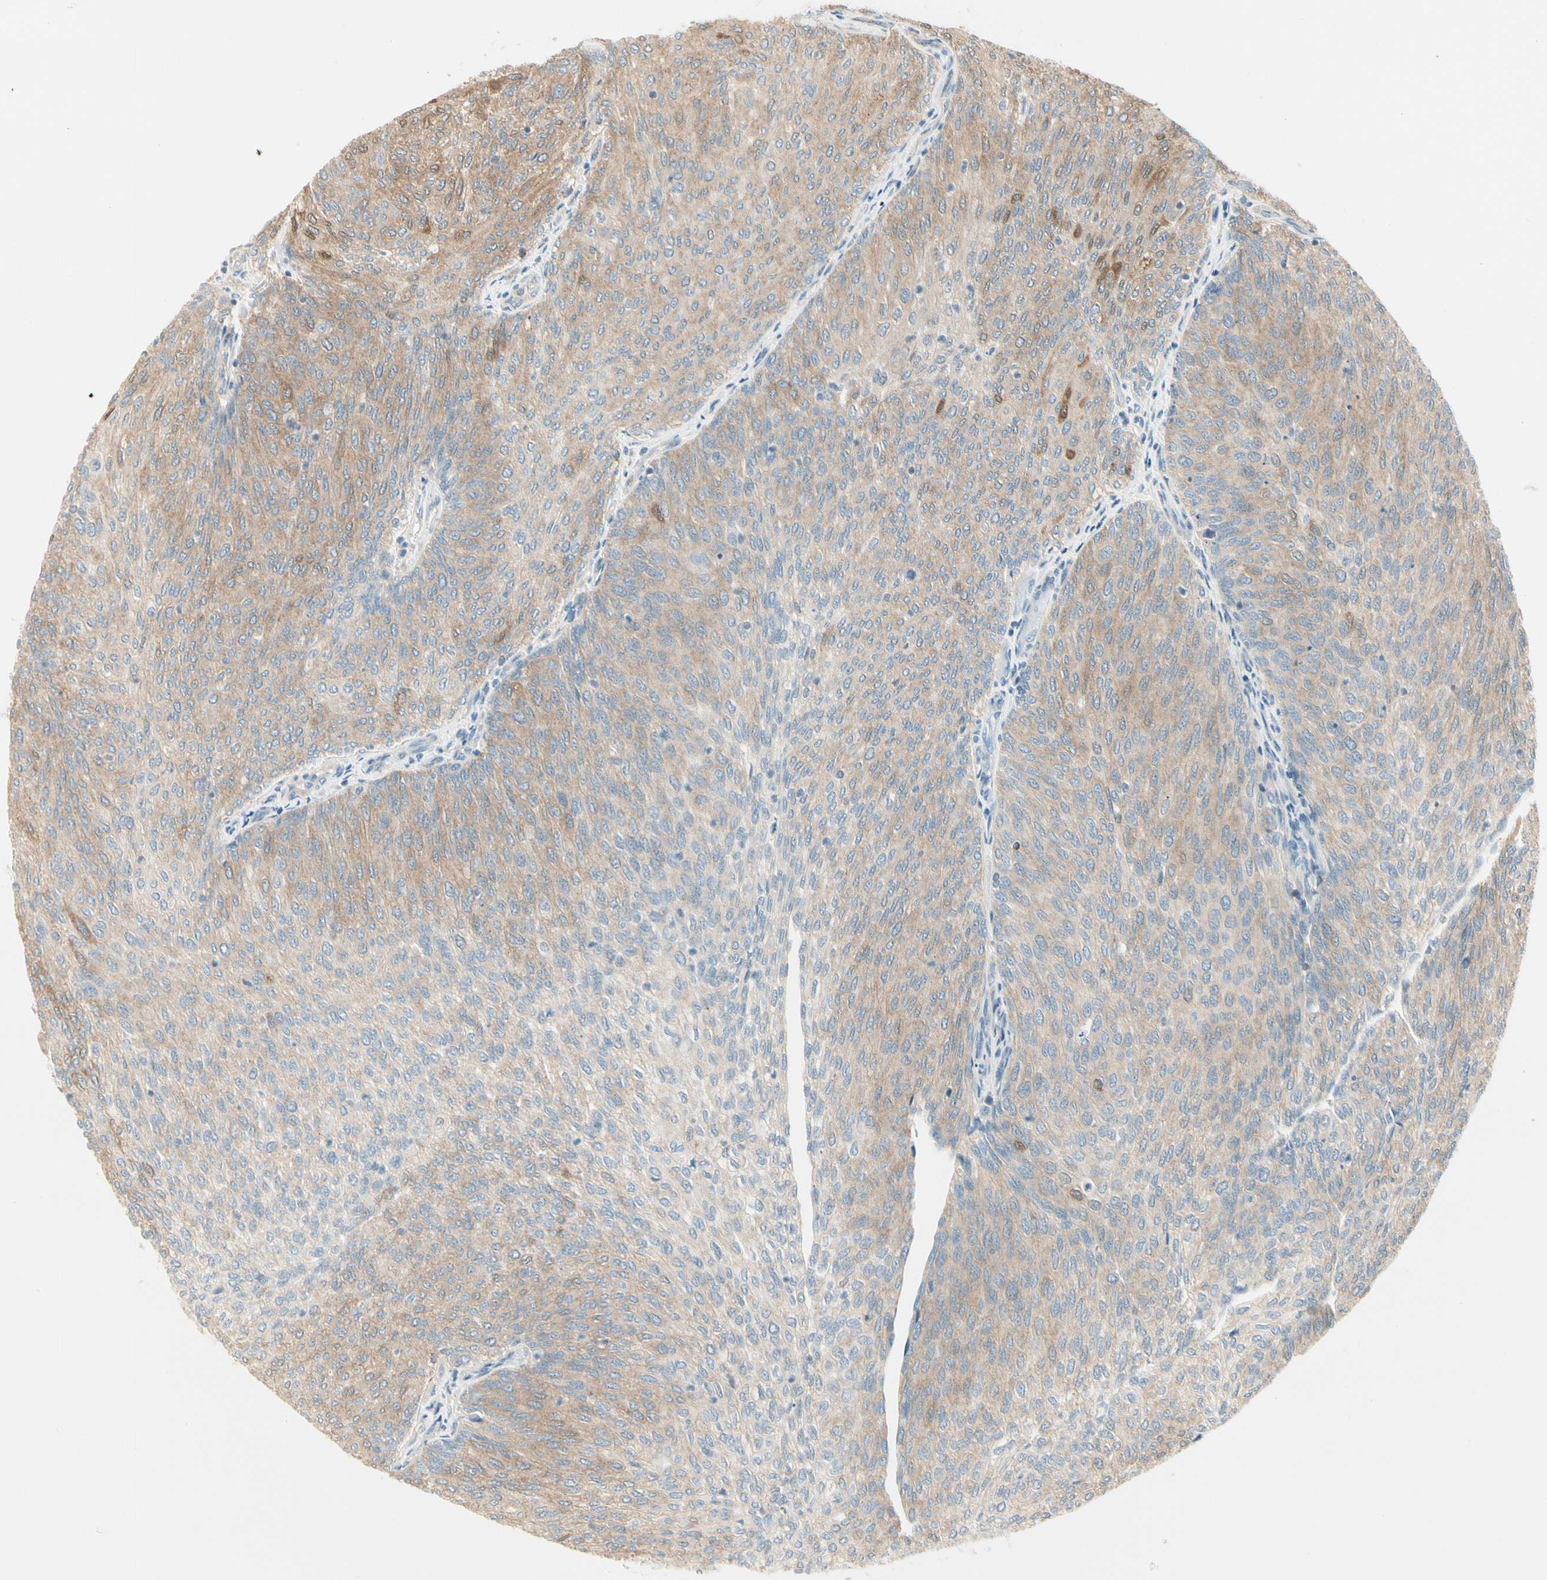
{"staining": {"intensity": "weak", "quantity": ">75%", "location": "cytoplasmic/membranous"}, "tissue": "urothelial cancer", "cell_type": "Tumor cells", "image_type": "cancer", "snomed": [{"axis": "morphology", "description": "Urothelial carcinoma, Low grade"}, {"axis": "topography", "description": "Urinary bladder"}], "caption": "Protein staining of urothelial cancer tissue displays weak cytoplasmic/membranous staining in about >75% of tumor cells.", "gene": "AGFG1", "patient": {"sex": "female", "age": 79}}